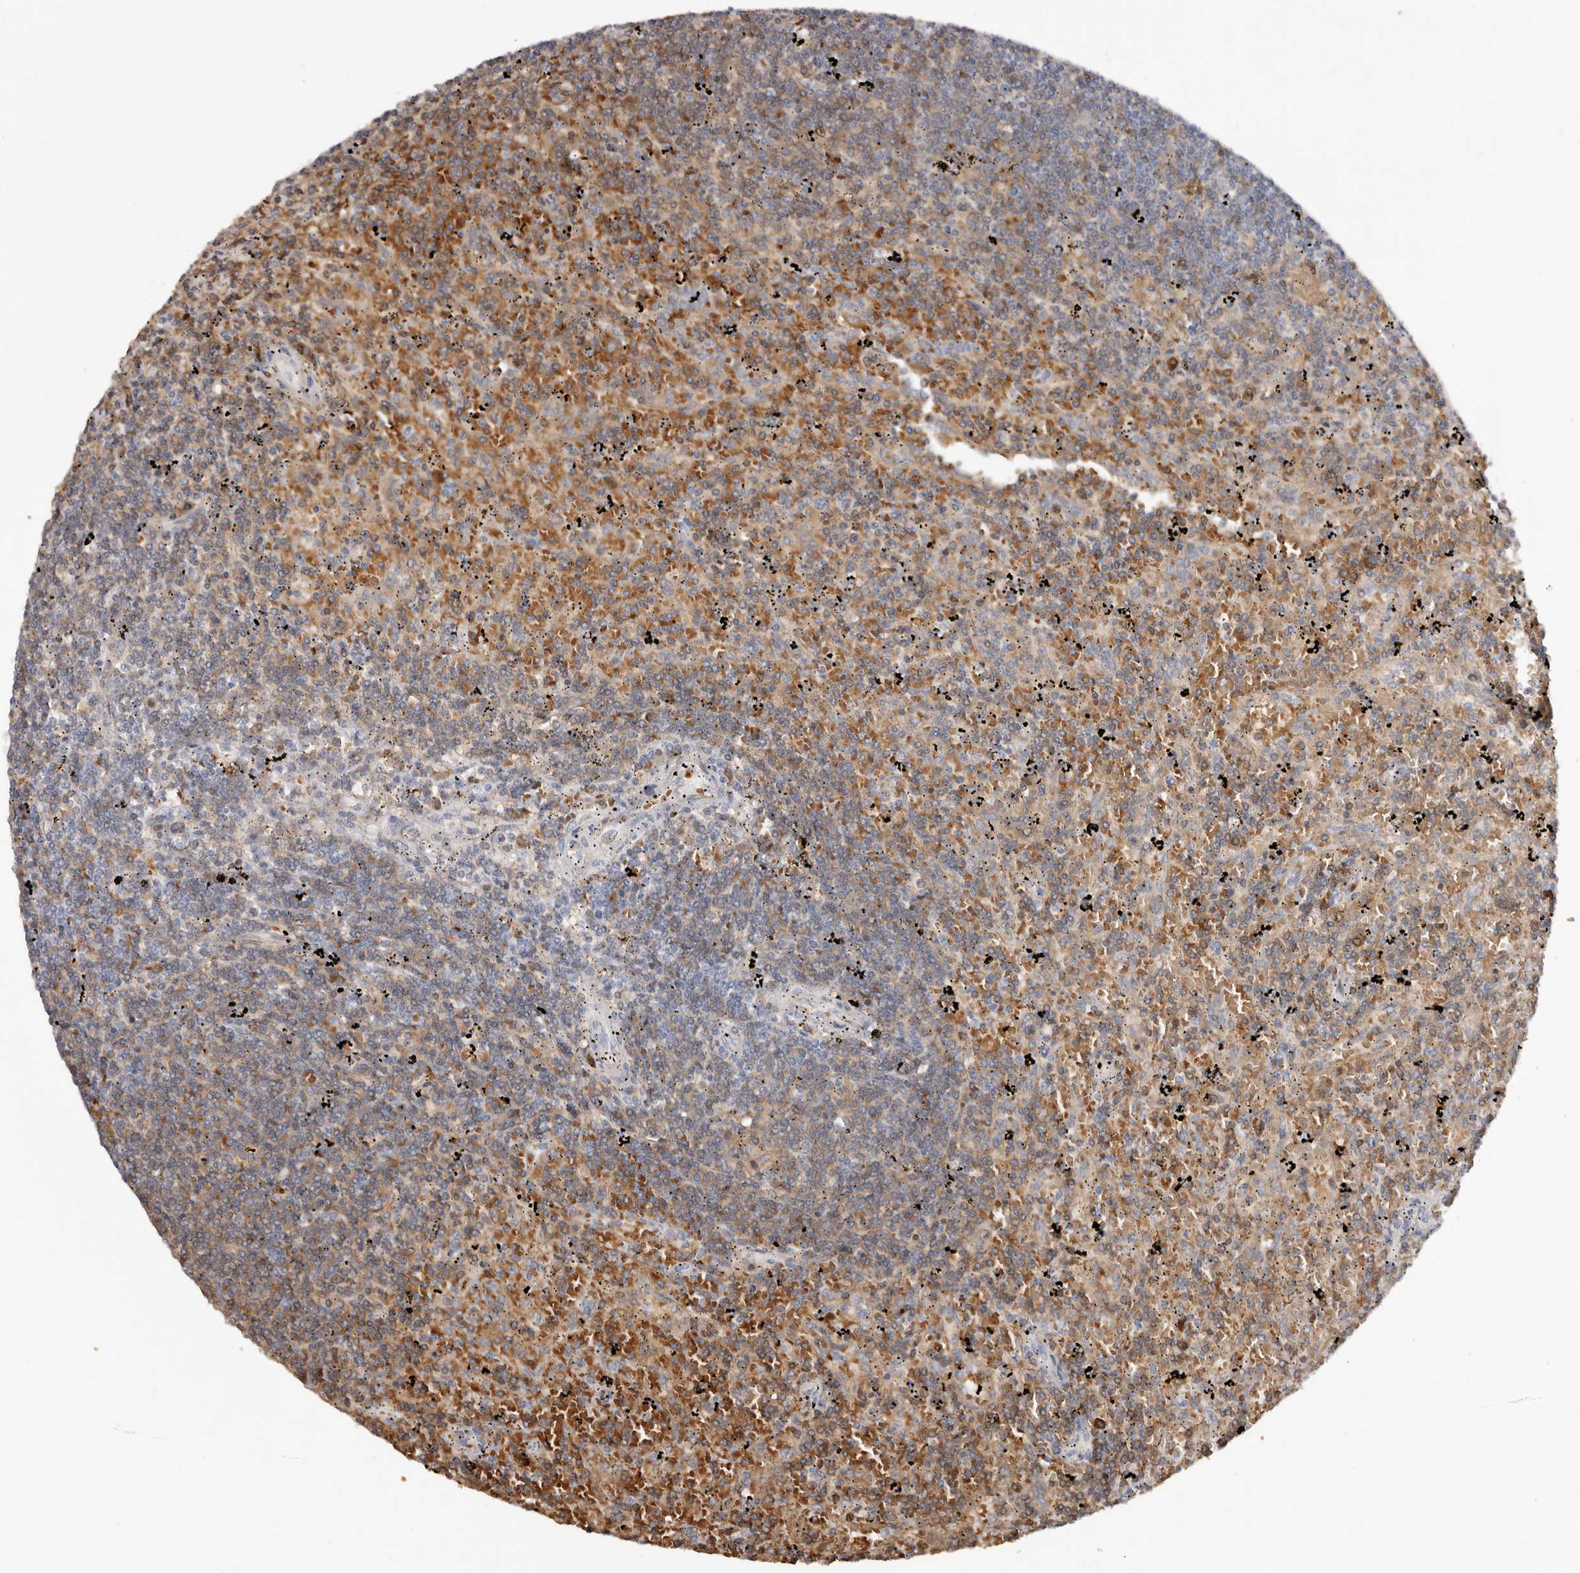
{"staining": {"intensity": "moderate", "quantity": "25%-75%", "location": "cytoplasmic/membranous"}, "tissue": "lymphoma", "cell_type": "Tumor cells", "image_type": "cancer", "snomed": [{"axis": "morphology", "description": "Malignant lymphoma, non-Hodgkin's type, Low grade"}, {"axis": "topography", "description": "Spleen"}], "caption": "Protein staining shows moderate cytoplasmic/membranous staining in approximately 25%-75% of tumor cells in low-grade malignant lymphoma, non-Hodgkin's type.", "gene": "TNR", "patient": {"sex": "male", "age": 76}}